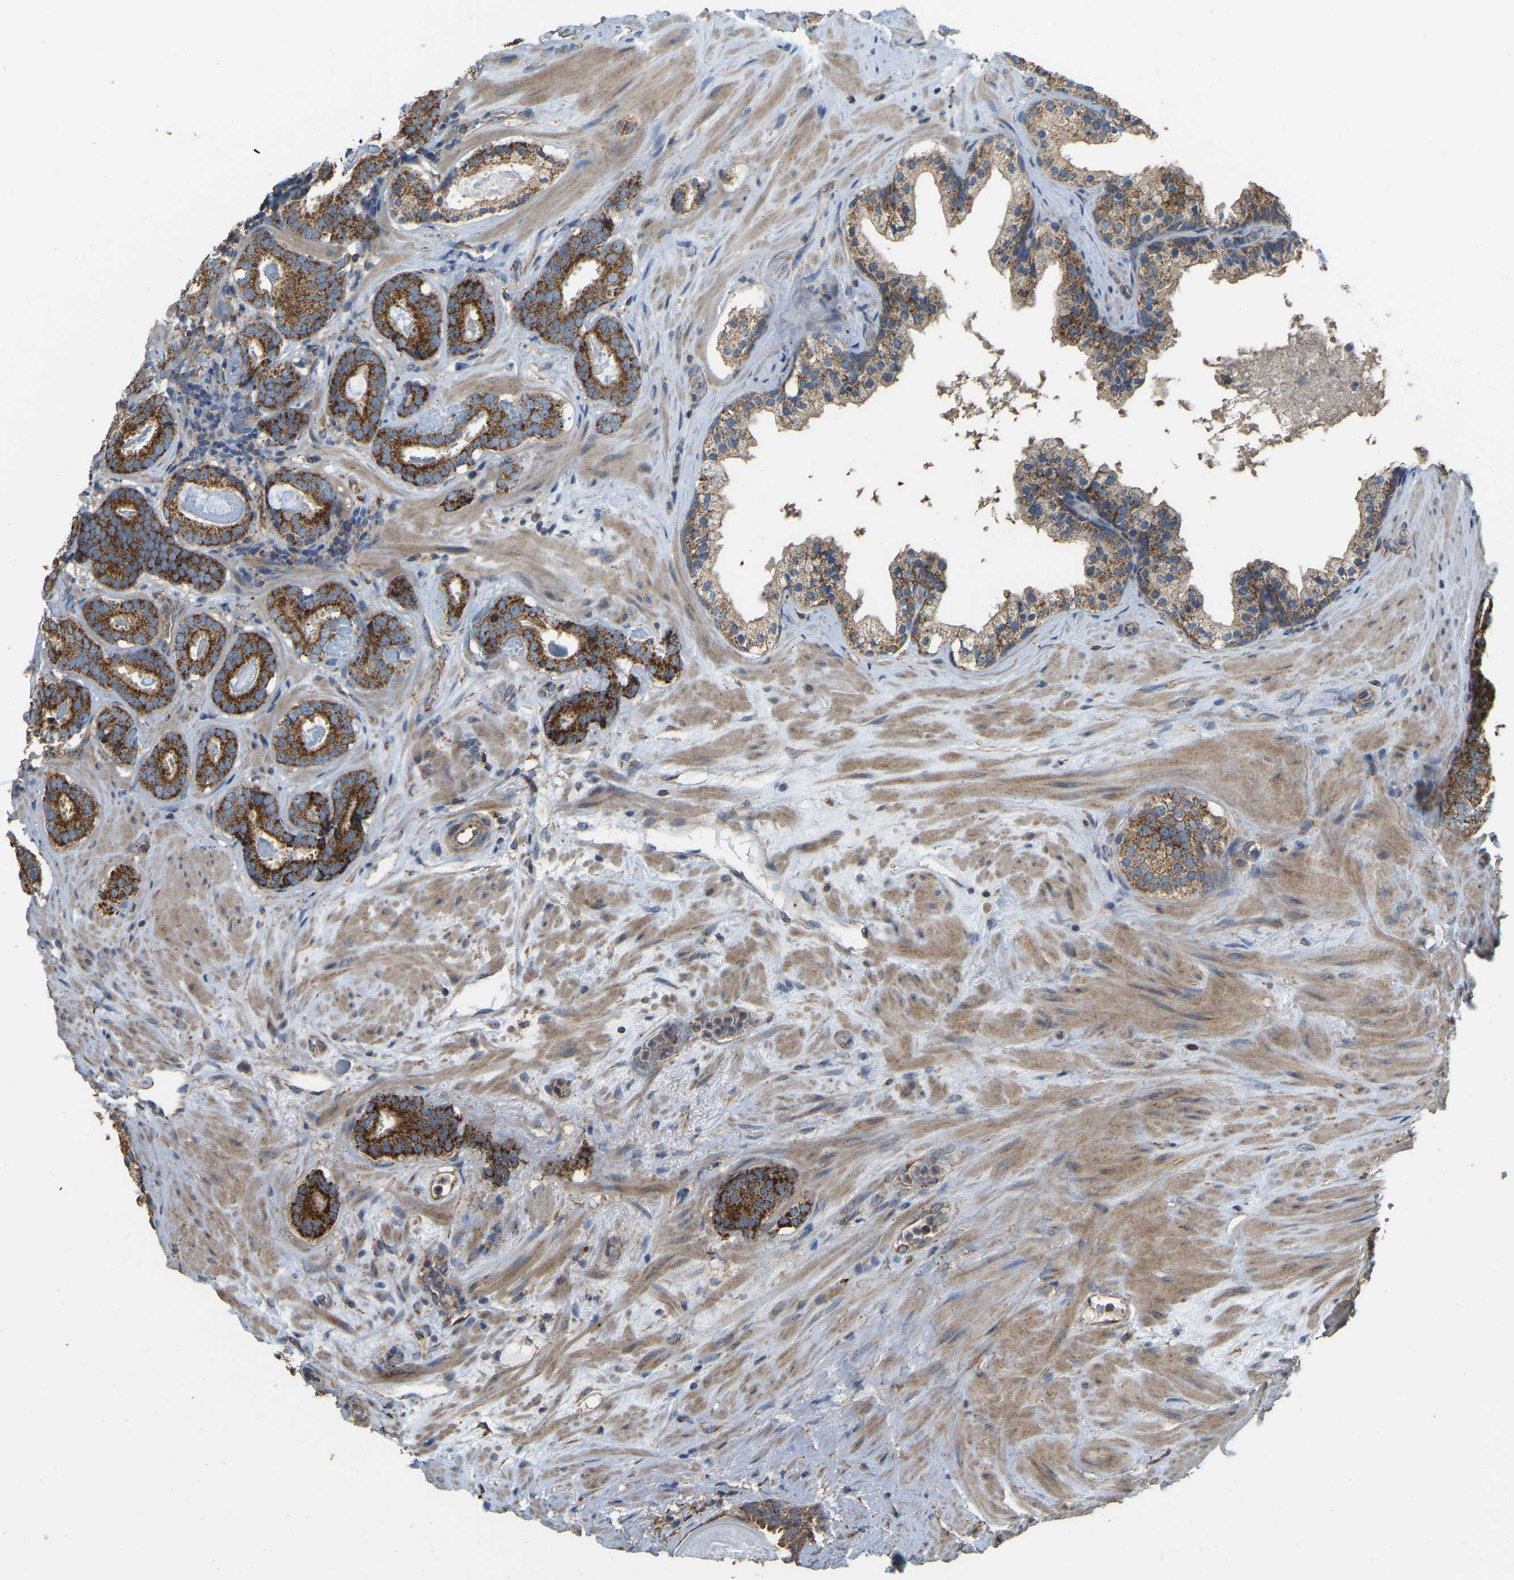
{"staining": {"intensity": "strong", "quantity": ">75%", "location": "cytoplasmic/membranous"}, "tissue": "prostate cancer", "cell_type": "Tumor cells", "image_type": "cancer", "snomed": [{"axis": "morphology", "description": "Adenocarcinoma, Low grade"}, {"axis": "topography", "description": "Prostate"}], "caption": "Human low-grade adenocarcinoma (prostate) stained with a protein marker reveals strong staining in tumor cells.", "gene": "PSMD7", "patient": {"sex": "male", "age": 69}}